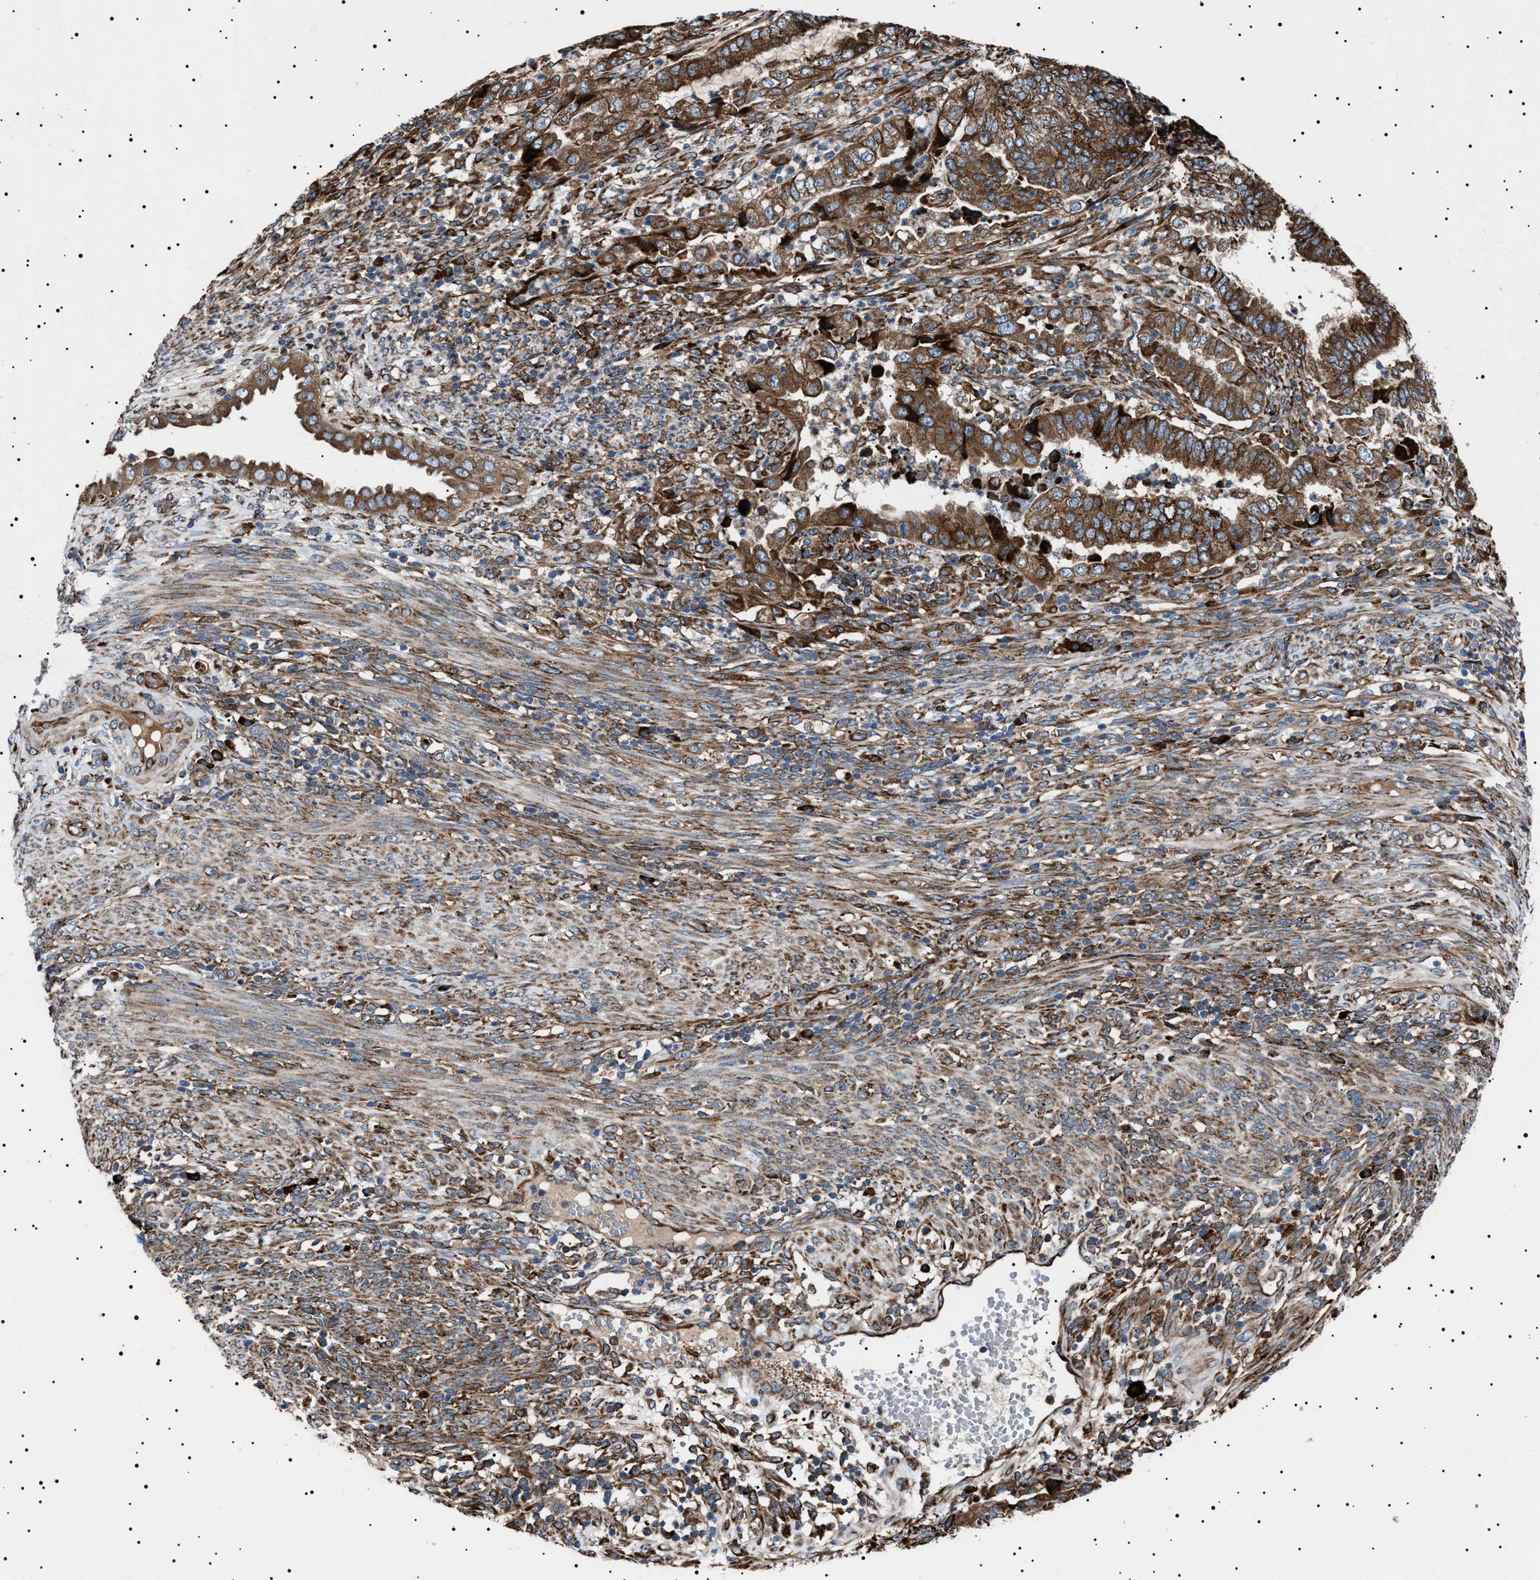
{"staining": {"intensity": "moderate", "quantity": ">75%", "location": "cytoplasmic/membranous"}, "tissue": "endometrial cancer", "cell_type": "Tumor cells", "image_type": "cancer", "snomed": [{"axis": "morphology", "description": "Adenocarcinoma, NOS"}, {"axis": "topography", "description": "Endometrium"}], "caption": "Tumor cells exhibit medium levels of moderate cytoplasmic/membranous positivity in approximately >75% of cells in human endometrial cancer.", "gene": "TOP1MT", "patient": {"sex": "female", "age": 51}}